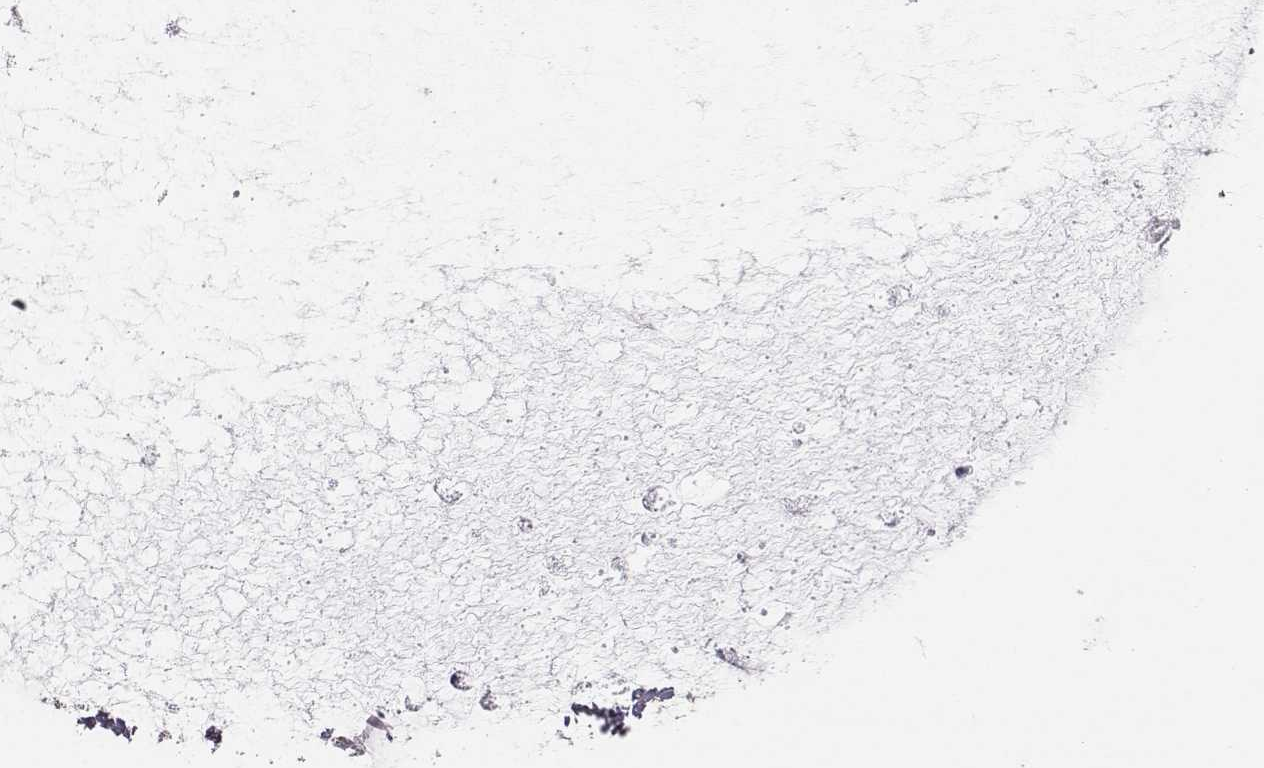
{"staining": {"intensity": "negative", "quantity": "none", "location": "none"}, "tissue": "ovarian cancer", "cell_type": "Tumor cells", "image_type": "cancer", "snomed": [{"axis": "morphology", "description": "Cystadenocarcinoma, mucinous, NOS"}, {"axis": "topography", "description": "Ovary"}], "caption": "IHC of human ovarian mucinous cystadenocarcinoma demonstrates no positivity in tumor cells. (Stains: DAB IHC with hematoxylin counter stain, Microscopy: brightfield microscopy at high magnification).", "gene": "PTPRG", "patient": {"sex": "female", "age": 41}}